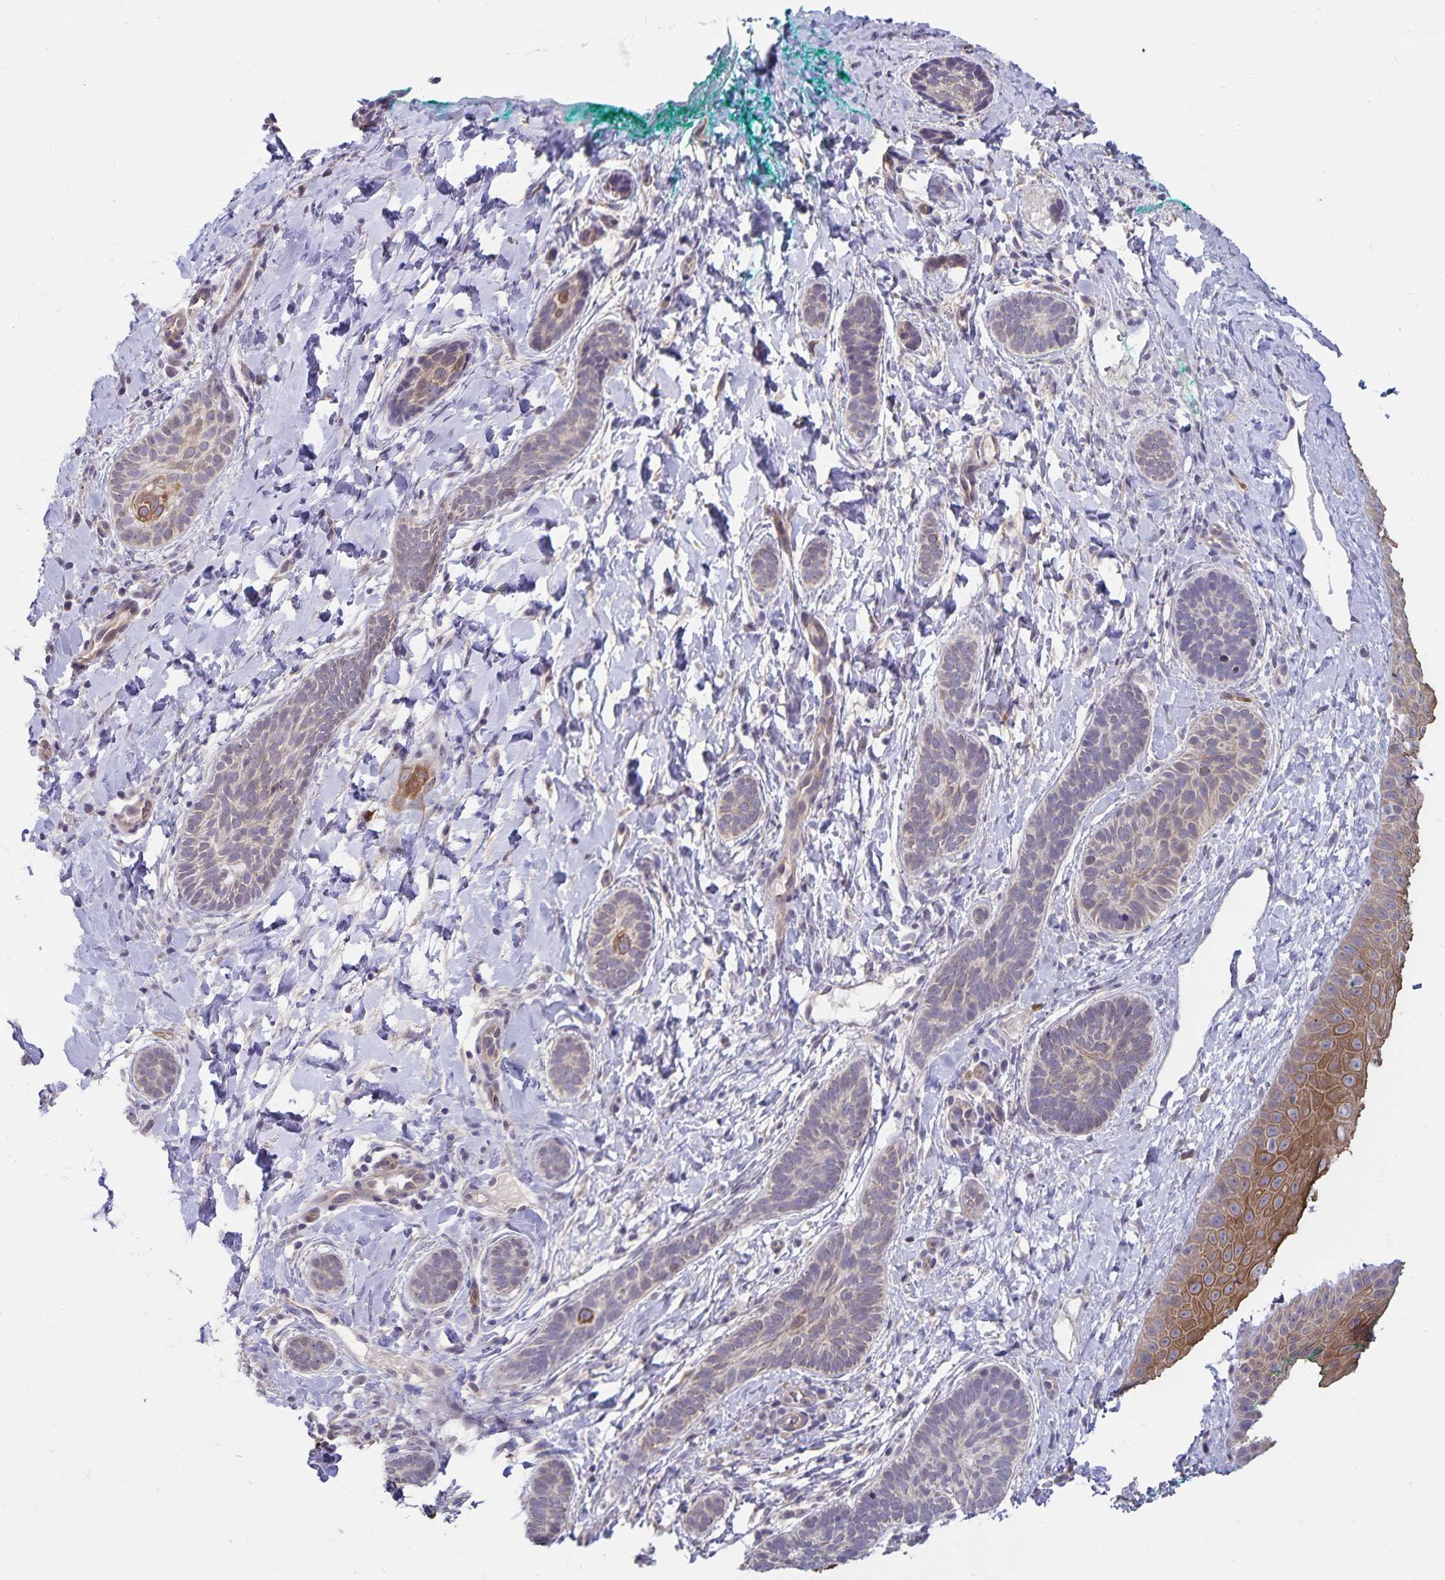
{"staining": {"intensity": "weak", "quantity": "<25%", "location": "cytoplasmic/membranous"}, "tissue": "skin cancer", "cell_type": "Tumor cells", "image_type": "cancer", "snomed": [{"axis": "morphology", "description": "Basal cell carcinoma"}, {"axis": "topography", "description": "Skin"}], "caption": "Tumor cells show no significant protein expression in skin cancer (basal cell carcinoma).", "gene": "CDKN2B", "patient": {"sex": "male", "age": 63}}